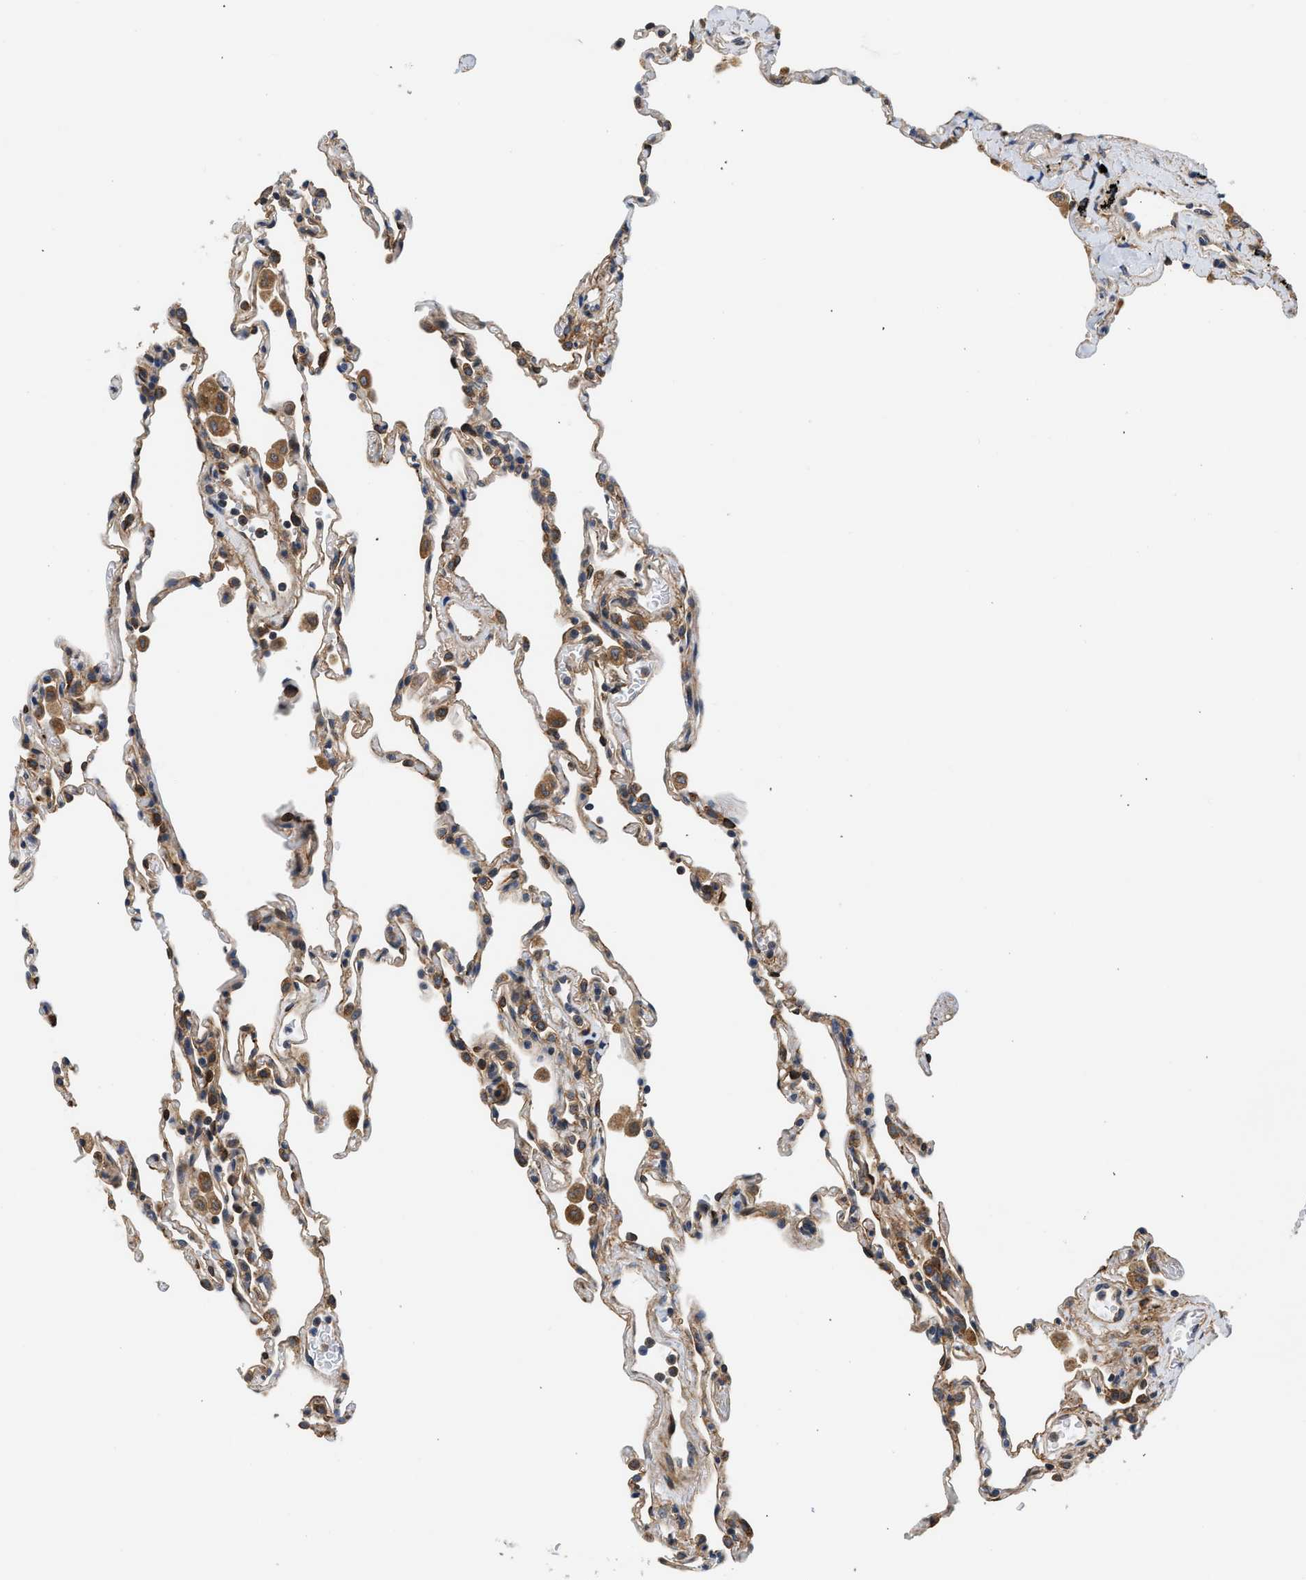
{"staining": {"intensity": "weak", "quantity": "25%-75%", "location": "cytoplasmic/membranous"}, "tissue": "lung", "cell_type": "Alveolar cells", "image_type": "normal", "snomed": [{"axis": "morphology", "description": "Normal tissue, NOS"}, {"axis": "topography", "description": "Lung"}], "caption": "Lung stained with IHC shows weak cytoplasmic/membranous expression in approximately 25%-75% of alveolar cells.", "gene": "POLG2", "patient": {"sex": "male", "age": 59}}